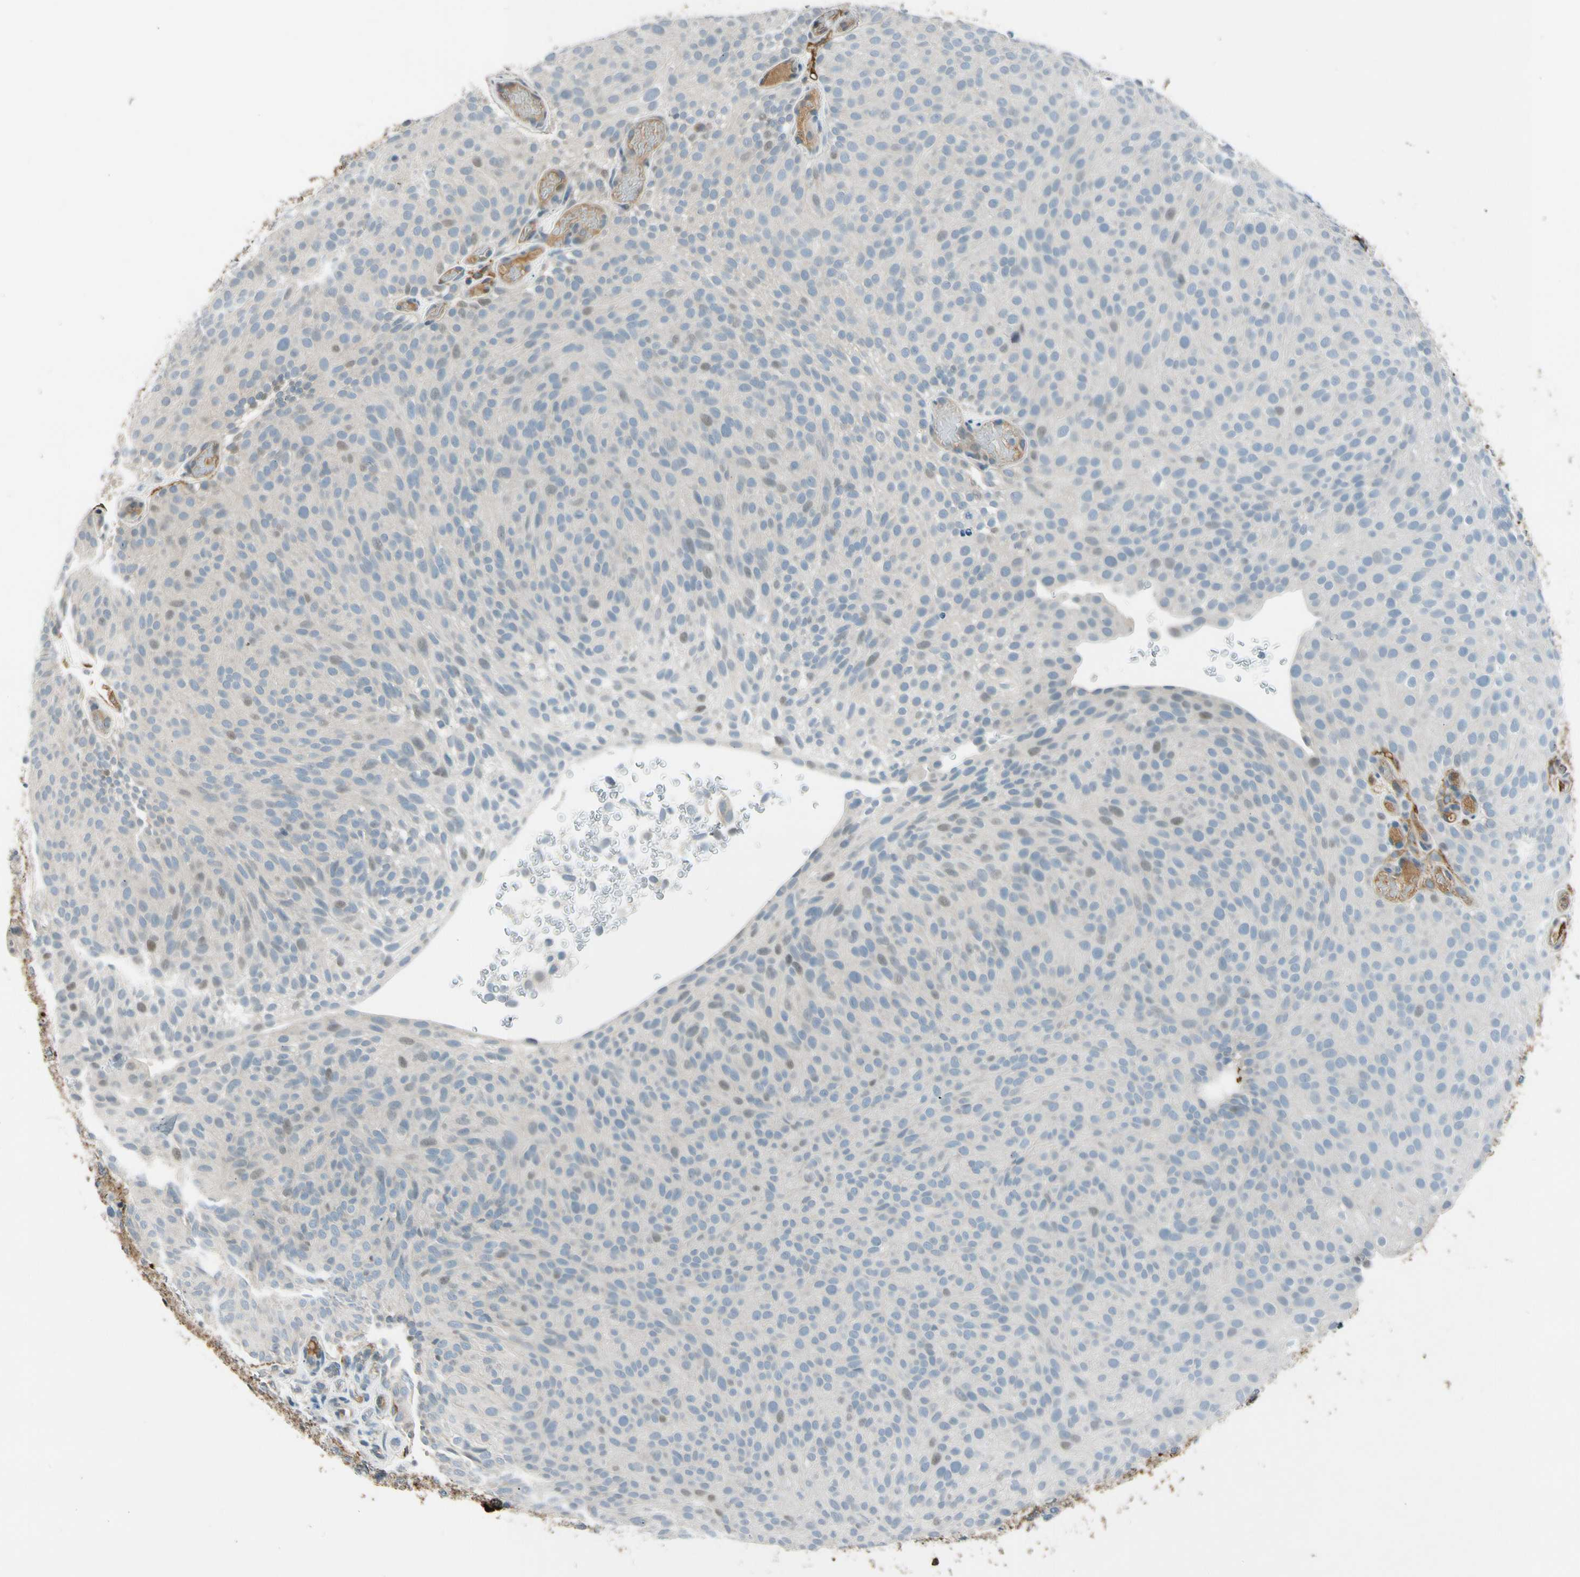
{"staining": {"intensity": "negative", "quantity": "none", "location": "none"}, "tissue": "urothelial cancer", "cell_type": "Tumor cells", "image_type": "cancer", "snomed": [{"axis": "morphology", "description": "Urothelial carcinoma, Low grade"}, {"axis": "topography", "description": "Urinary bladder"}], "caption": "An immunohistochemistry (IHC) histopathology image of urothelial carcinoma (low-grade) is shown. There is no staining in tumor cells of urothelial carcinoma (low-grade). The staining was performed using DAB to visualize the protein expression in brown, while the nuclei were stained in blue with hematoxylin (Magnification: 20x).", "gene": "PDPN", "patient": {"sex": "male", "age": 78}}